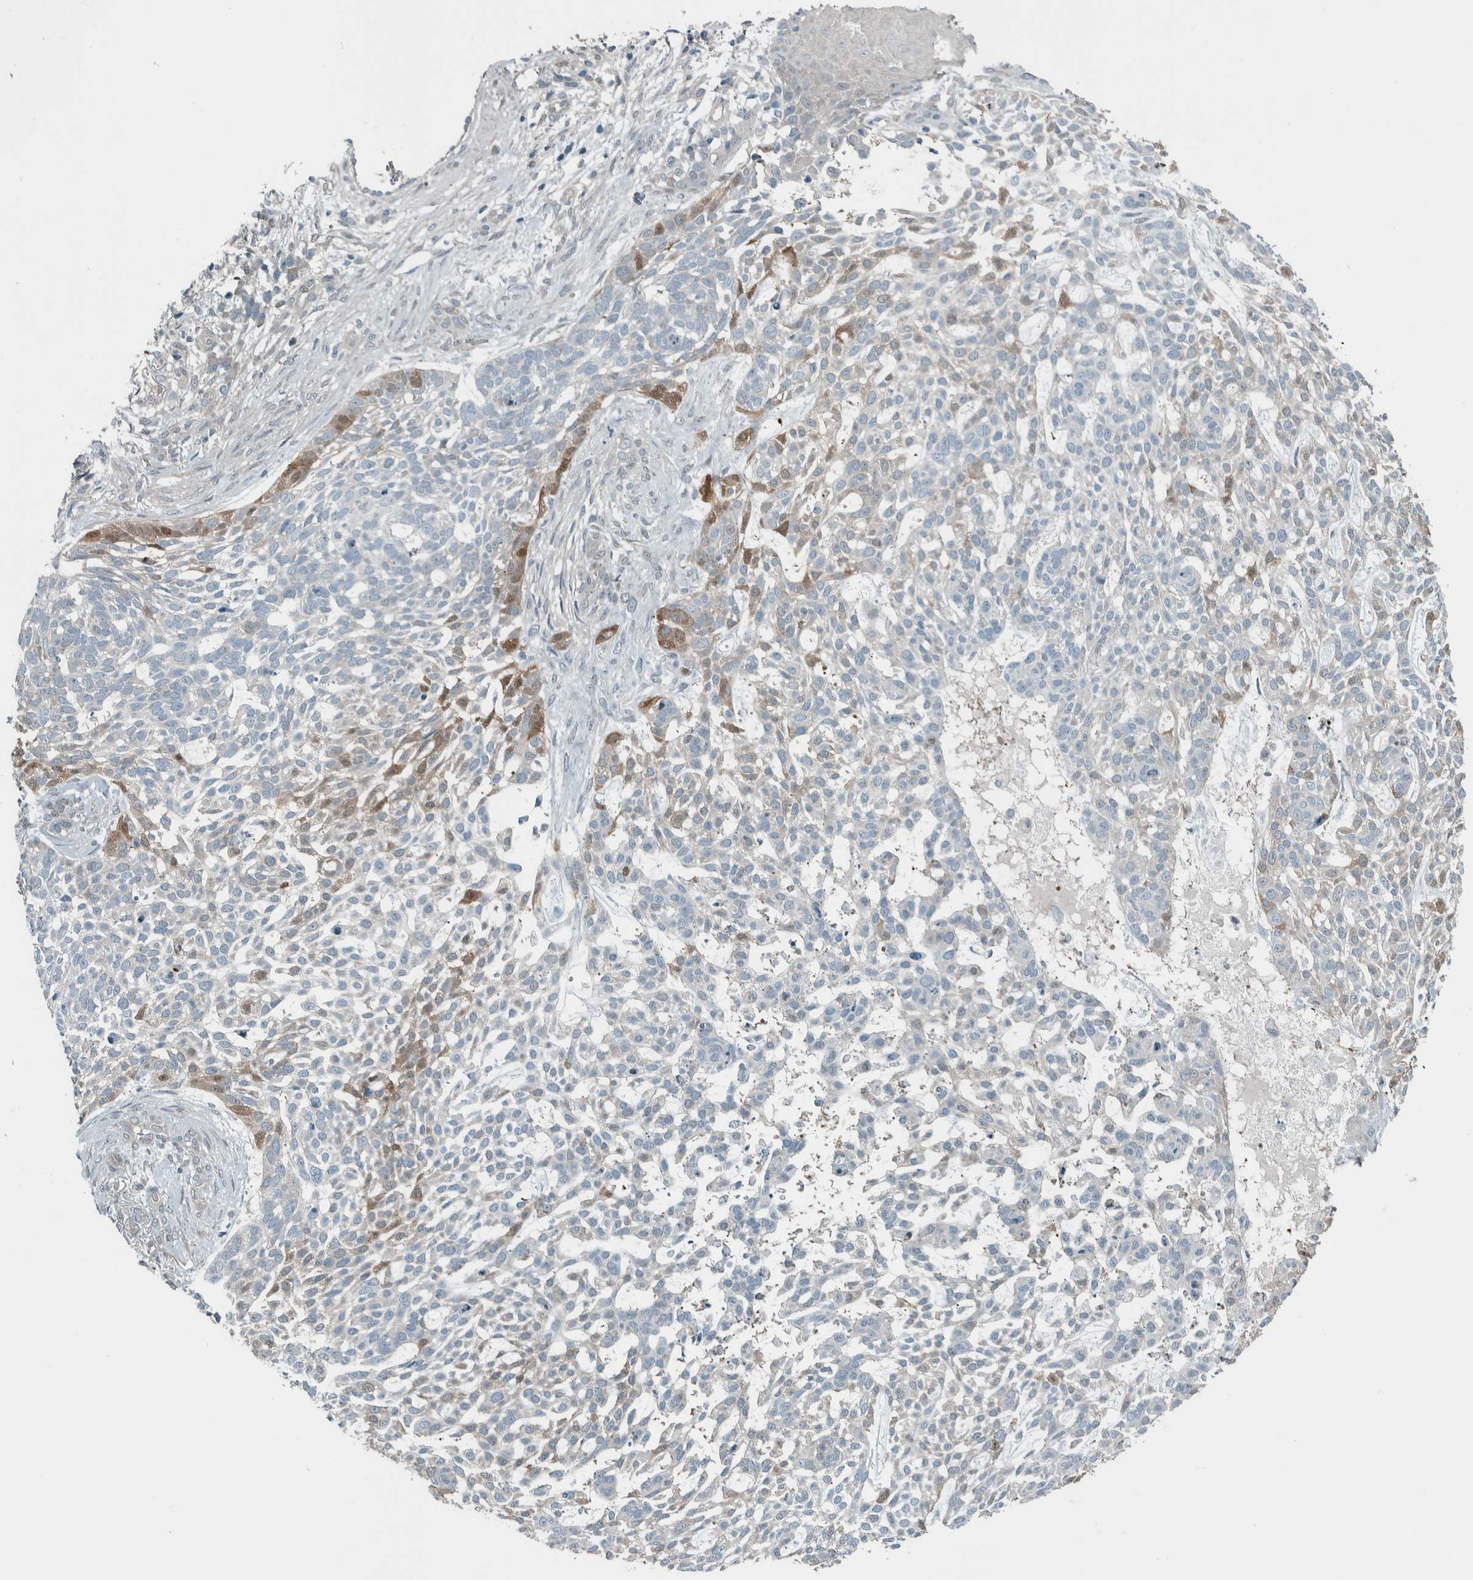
{"staining": {"intensity": "weak", "quantity": "<25%", "location": "cytoplasmic/membranous,nuclear"}, "tissue": "skin cancer", "cell_type": "Tumor cells", "image_type": "cancer", "snomed": [{"axis": "morphology", "description": "Basal cell carcinoma"}, {"axis": "topography", "description": "Skin"}], "caption": "A high-resolution micrograph shows IHC staining of skin cancer, which demonstrates no significant positivity in tumor cells. (Brightfield microscopy of DAB (3,3'-diaminobenzidine) IHC at high magnification).", "gene": "ALAD", "patient": {"sex": "female", "age": 64}}